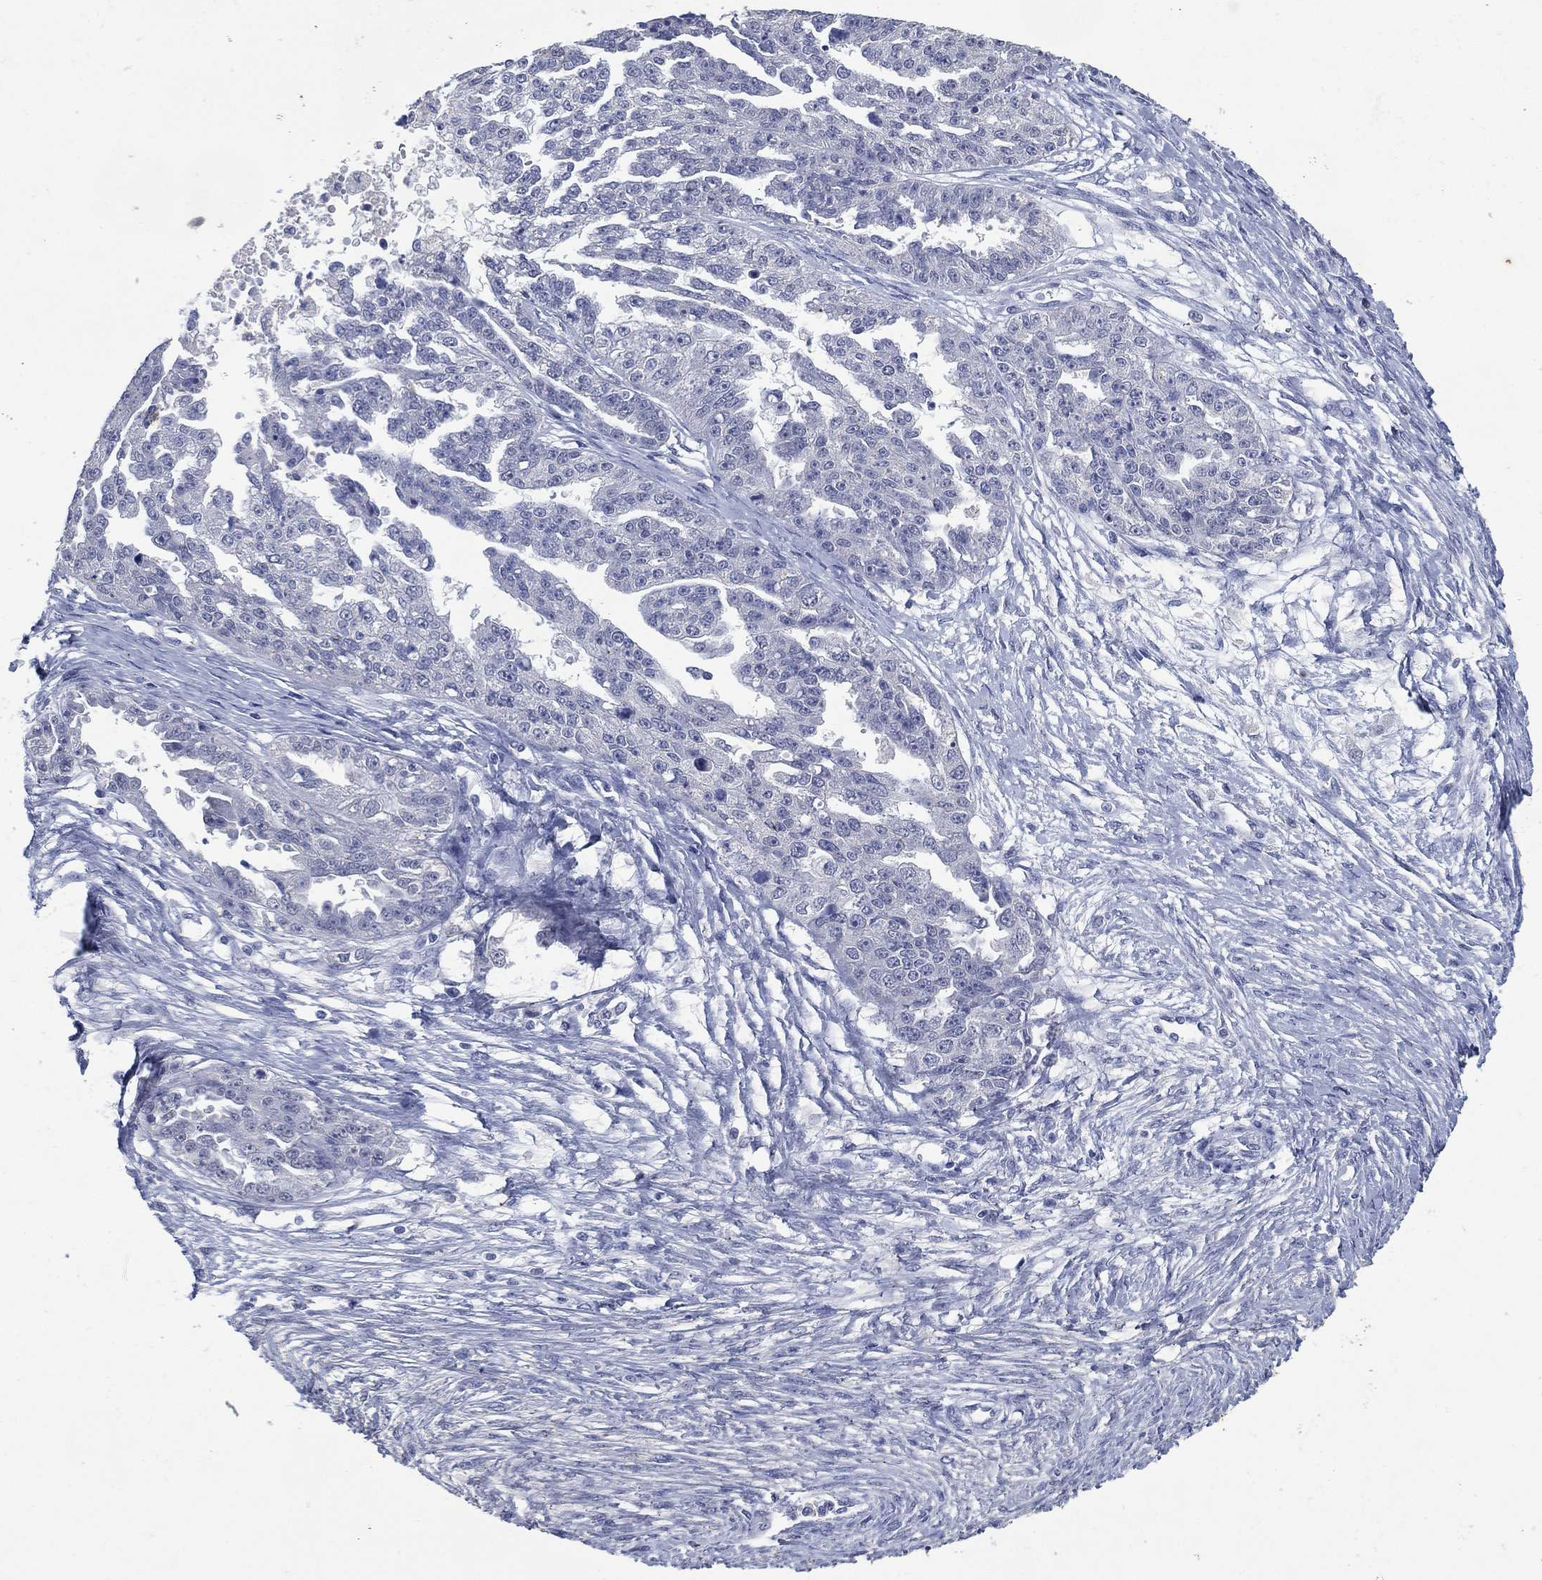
{"staining": {"intensity": "negative", "quantity": "none", "location": "none"}, "tissue": "ovarian cancer", "cell_type": "Tumor cells", "image_type": "cancer", "snomed": [{"axis": "morphology", "description": "Cystadenocarcinoma, serous, NOS"}, {"axis": "topography", "description": "Ovary"}], "caption": "Protein analysis of ovarian cancer (serous cystadenocarcinoma) reveals no significant expression in tumor cells. Brightfield microscopy of immunohistochemistry stained with DAB (brown) and hematoxylin (blue), captured at high magnification.", "gene": "FSCN2", "patient": {"sex": "female", "age": 58}}